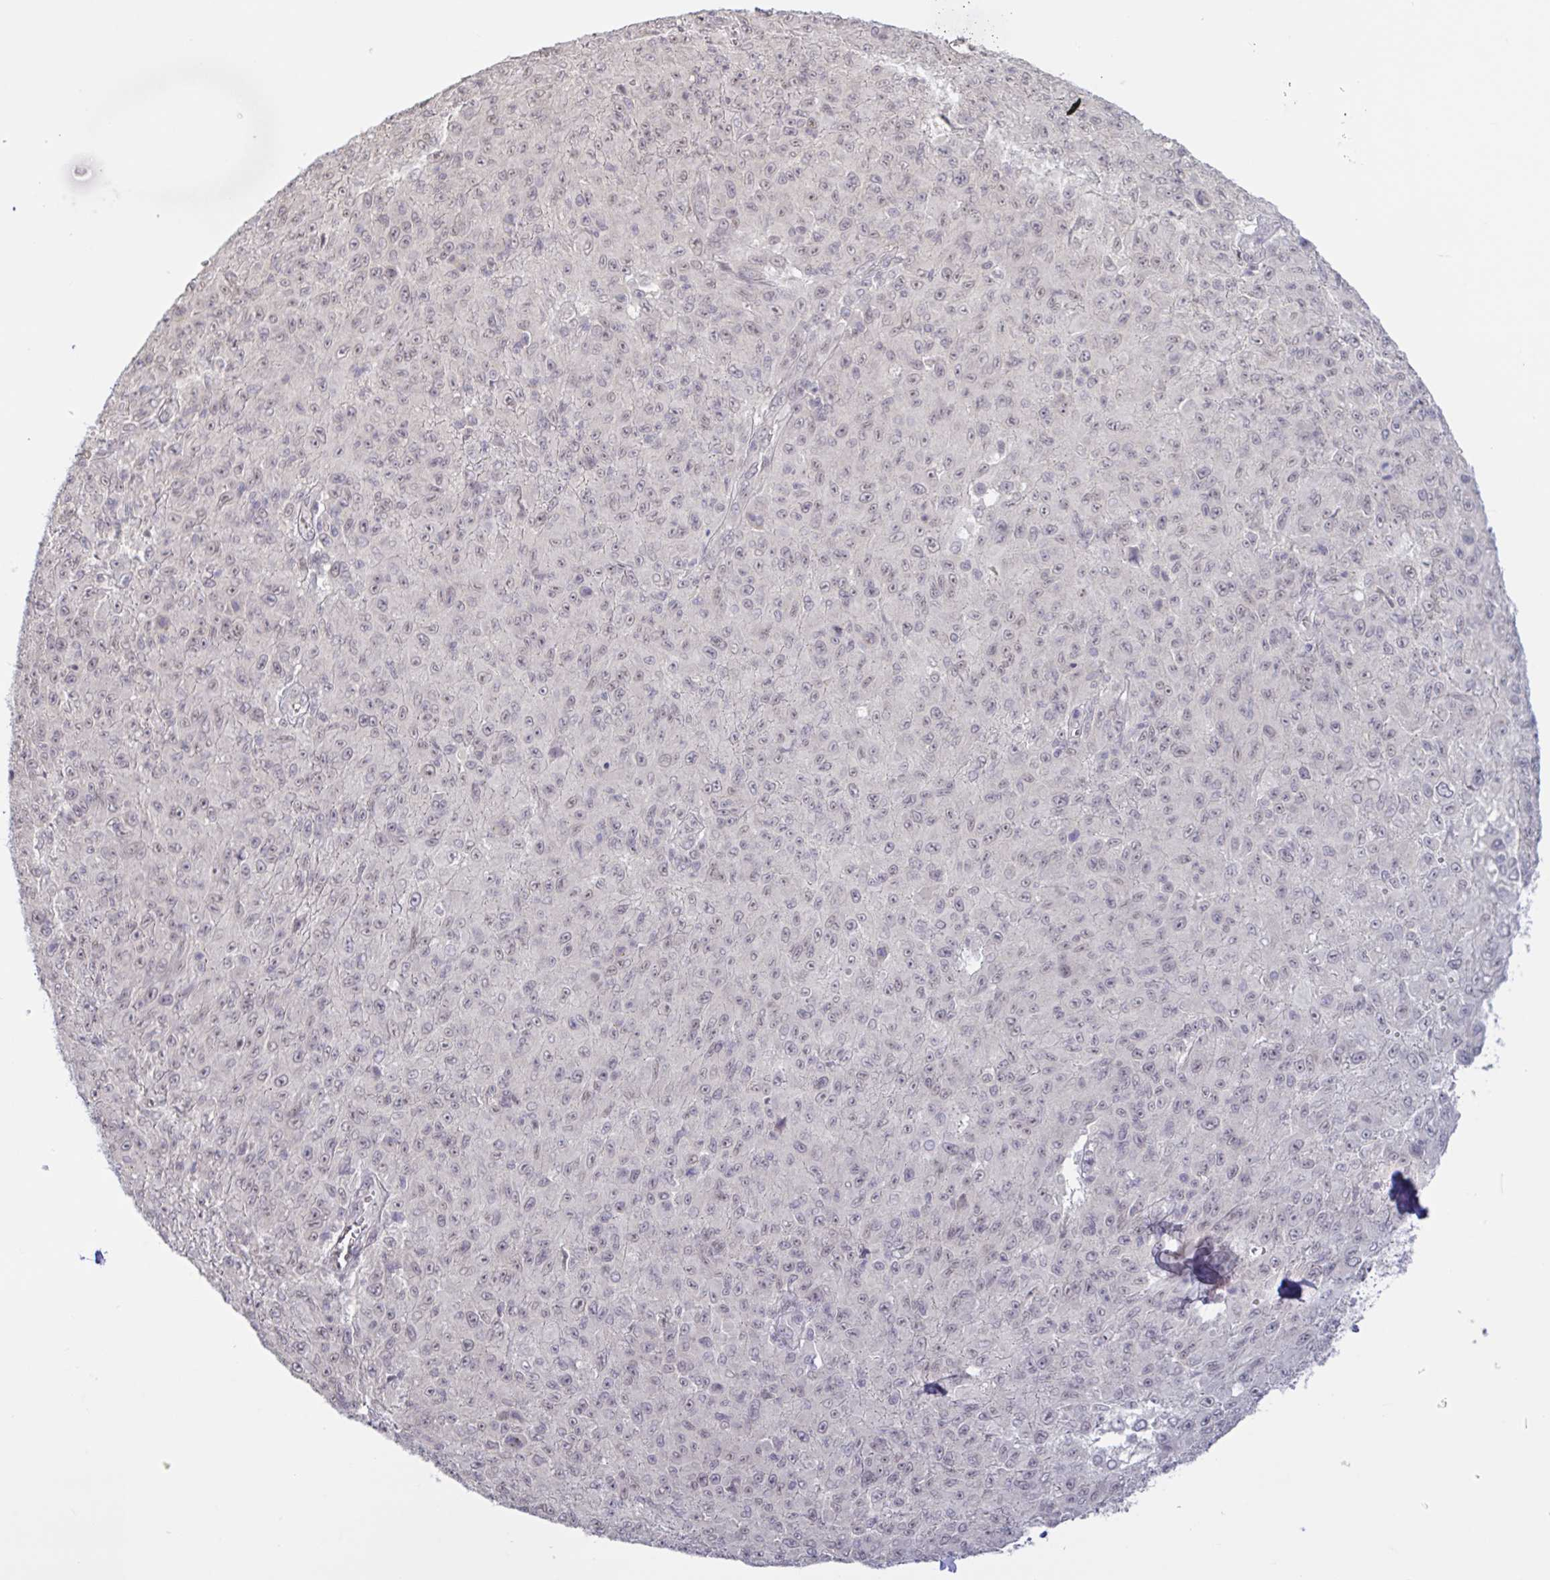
{"staining": {"intensity": "weak", "quantity": "25%-75%", "location": "nuclear"}, "tissue": "melanoma", "cell_type": "Tumor cells", "image_type": "cancer", "snomed": [{"axis": "morphology", "description": "Malignant melanoma, NOS"}, {"axis": "topography", "description": "Skin"}], "caption": "Immunohistochemical staining of human malignant melanoma displays low levels of weak nuclear protein positivity in approximately 25%-75% of tumor cells. (brown staining indicates protein expression, while blue staining denotes nuclei).", "gene": "HYPK", "patient": {"sex": "male", "age": 46}}